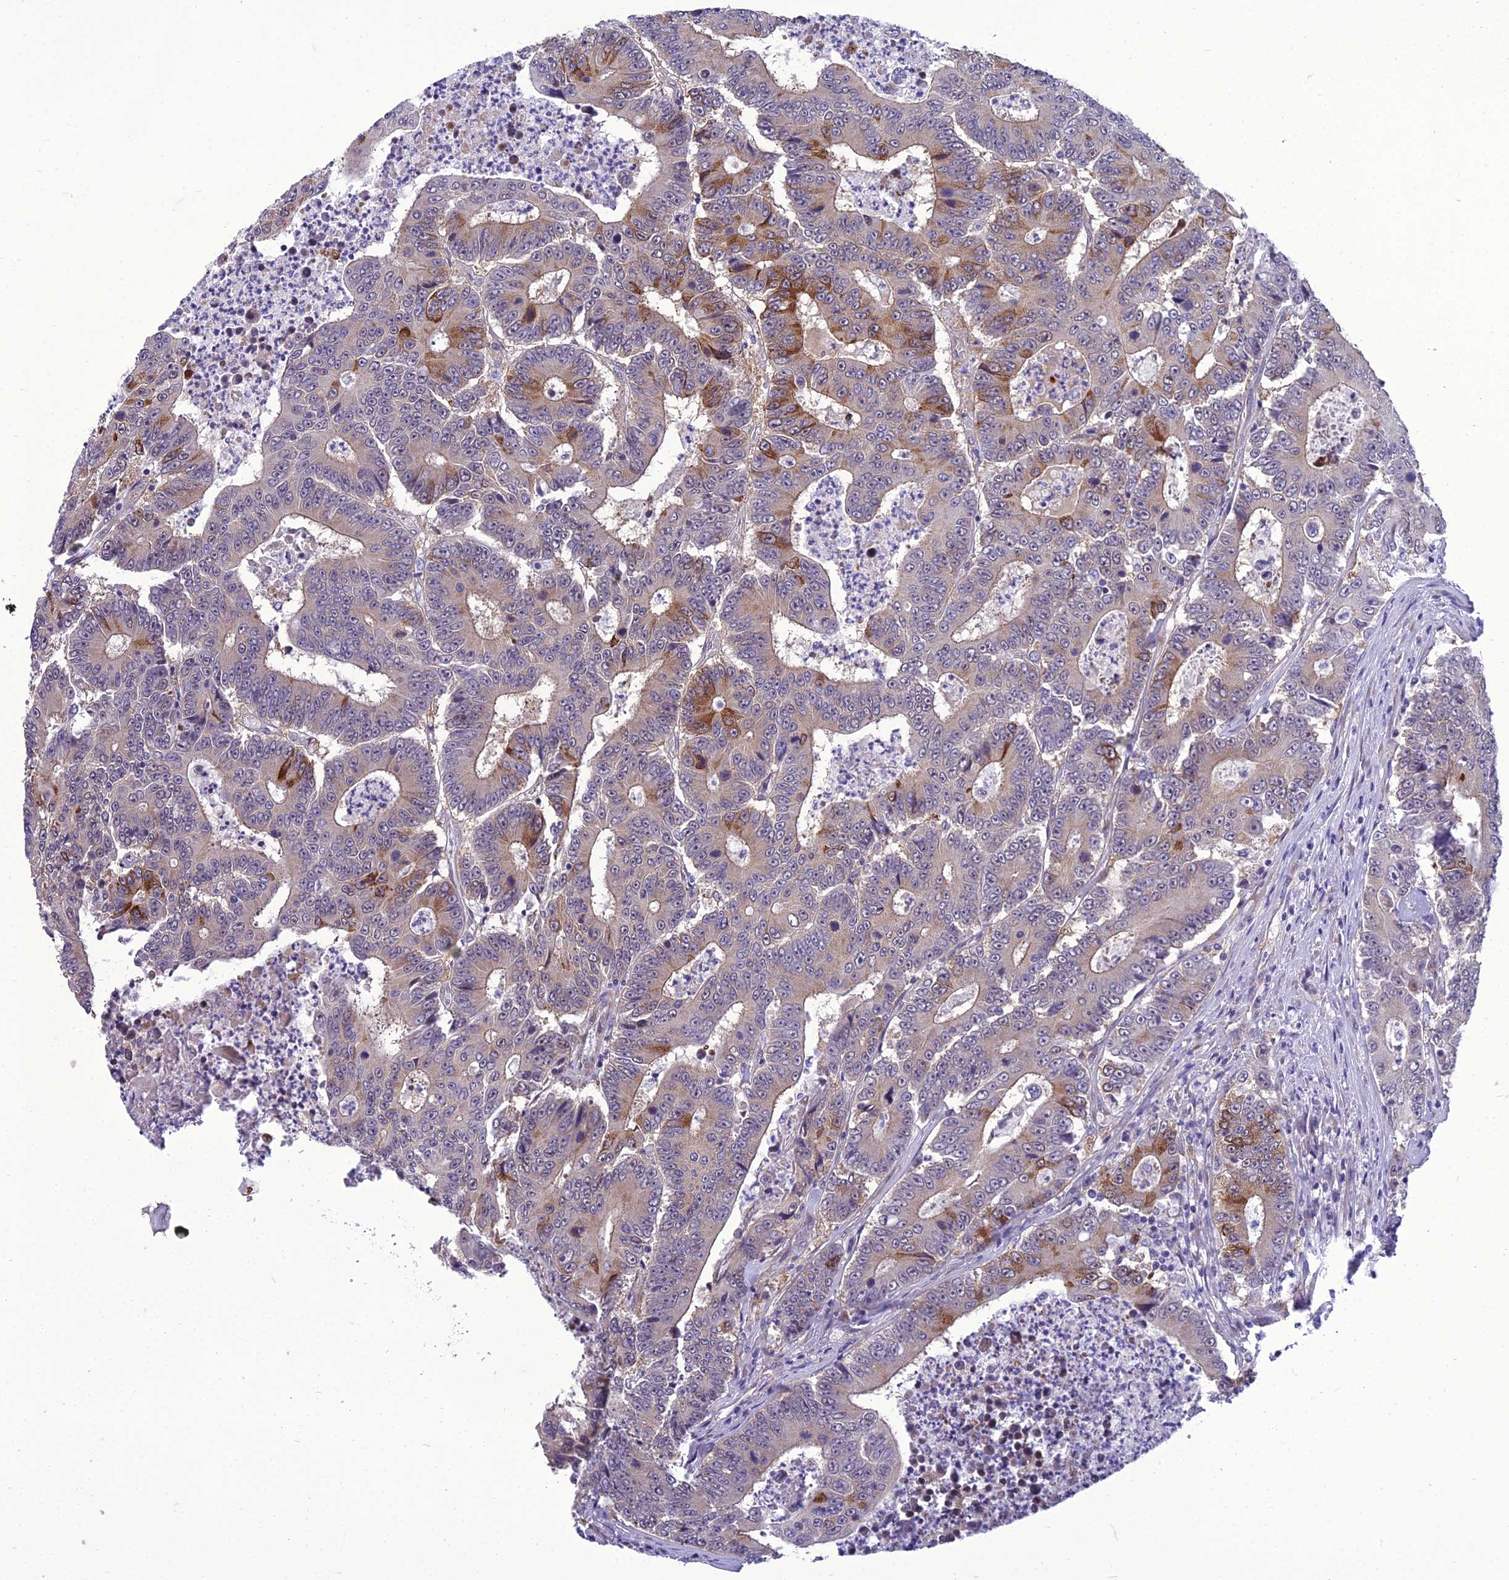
{"staining": {"intensity": "strong", "quantity": "<25%", "location": "cytoplasmic/membranous"}, "tissue": "colorectal cancer", "cell_type": "Tumor cells", "image_type": "cancer", "snomed": [{"axis": "morphology", "description": "Adenocarcinoma, NOS"}, {"axis": "topography", "description": "Colon"}], "caption": "The micrograph reveals a brown stain indicating the presence of a protein in the cytoplasmic/membranous of tumor cells in colorectal cancer. The staining was performed using DAB, with brown indicating positive protein expression. Nuclei are stained blue with hematoxylin.", "gene": "GAB4", "patient": {"sex": "male", "age": 83}}